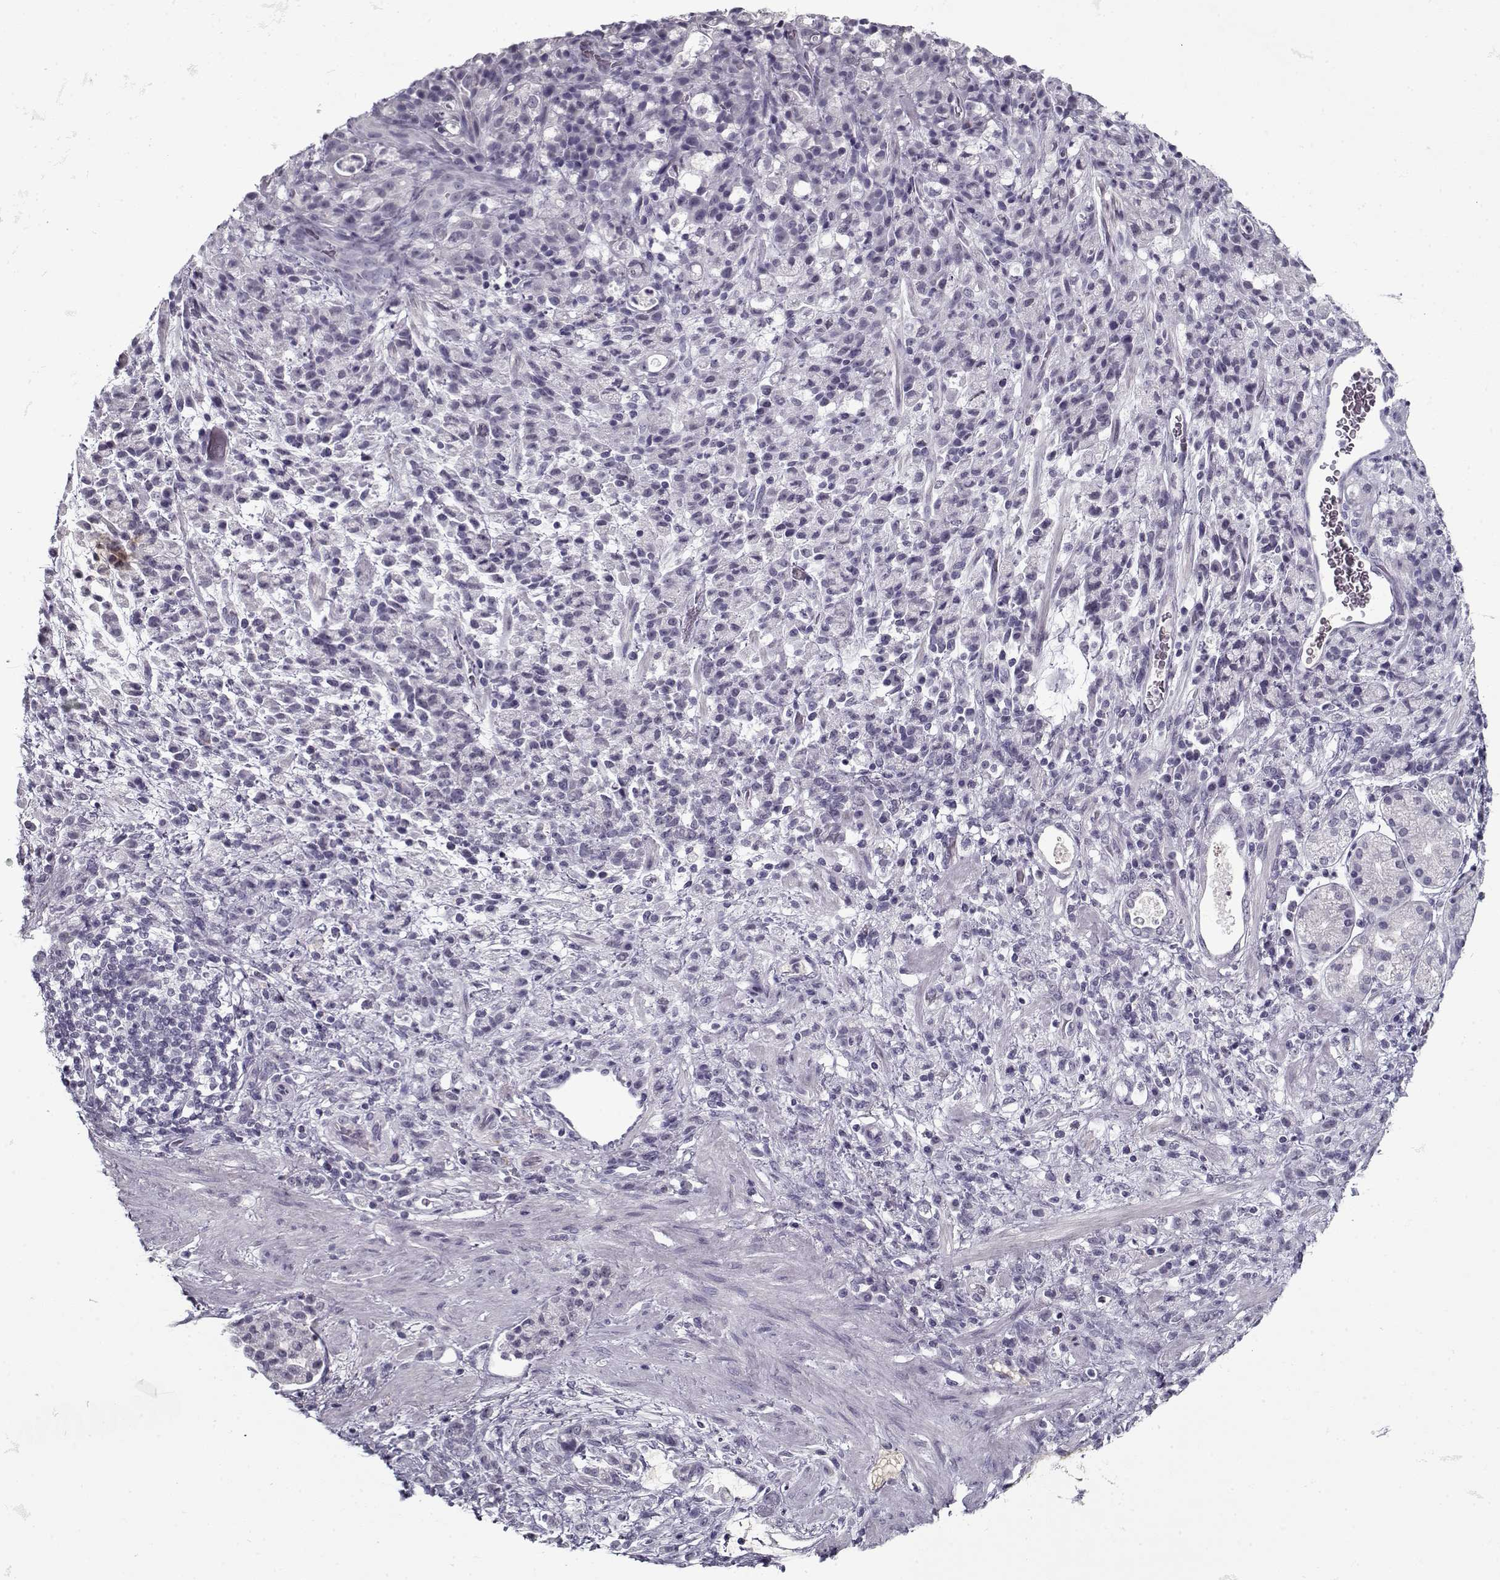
{"staining": {"intensity": "negative", "quantity": "none", "location": "none"}, "tissue": "stomach cancer", "cell_type": "Tumor cells", "image_type": "cancer", "snomed": [{"axis": "morphology", "description": "Adenocarcinoma, NOS"}, {"axis": "topography", "description": "Stomach"}], "caption": "Immunohistochemical staining of human stomach adenocarcinoma demonstrates no significant expression in tumor cells.", "gene": "SPACA9", "patient": {"sex": "female", "age": 60}}